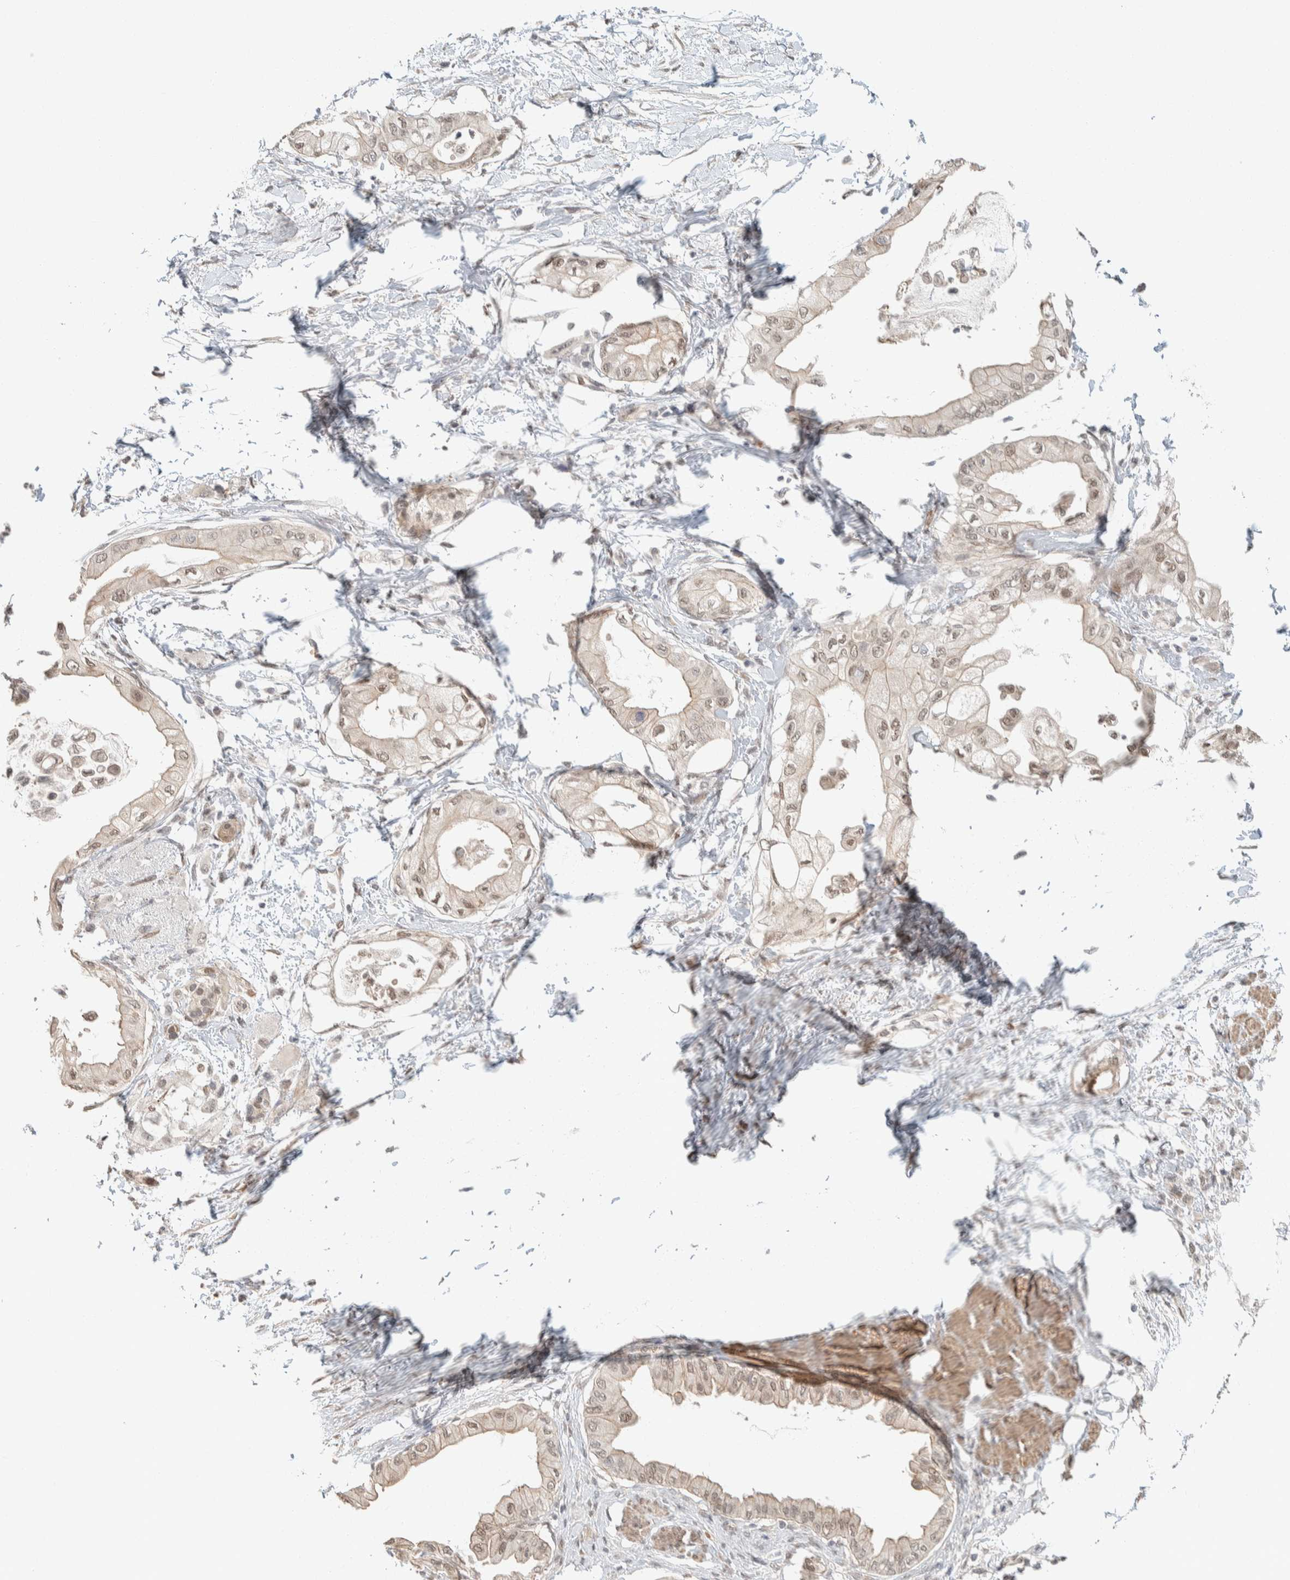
{"staining": {"intensity": "weak", "quantity": ">75%", "location": "nuclear"}, "tissue": "pancreatic cancer", "cell_type": "Tumor cells", "image_type": "cancer", "snomed": [{"axis": "morphology", "description": "Normal tissue, NOS"}, {"axis": "morphology", "description": "Adenocarcinoma, NOS"}, {"axis": "topography", "description": "Pancreas"}, {"axis": "topography", "description": "Duodenum"}], "caption": "Human pancreatic cancer (adenocarcinoma) stained with a brown dye displays weak nuclear positive expression in approximately >75% of tumor cells.", "gene": "ZBTB2", "patient": {"sex": "female", "age": 60}}